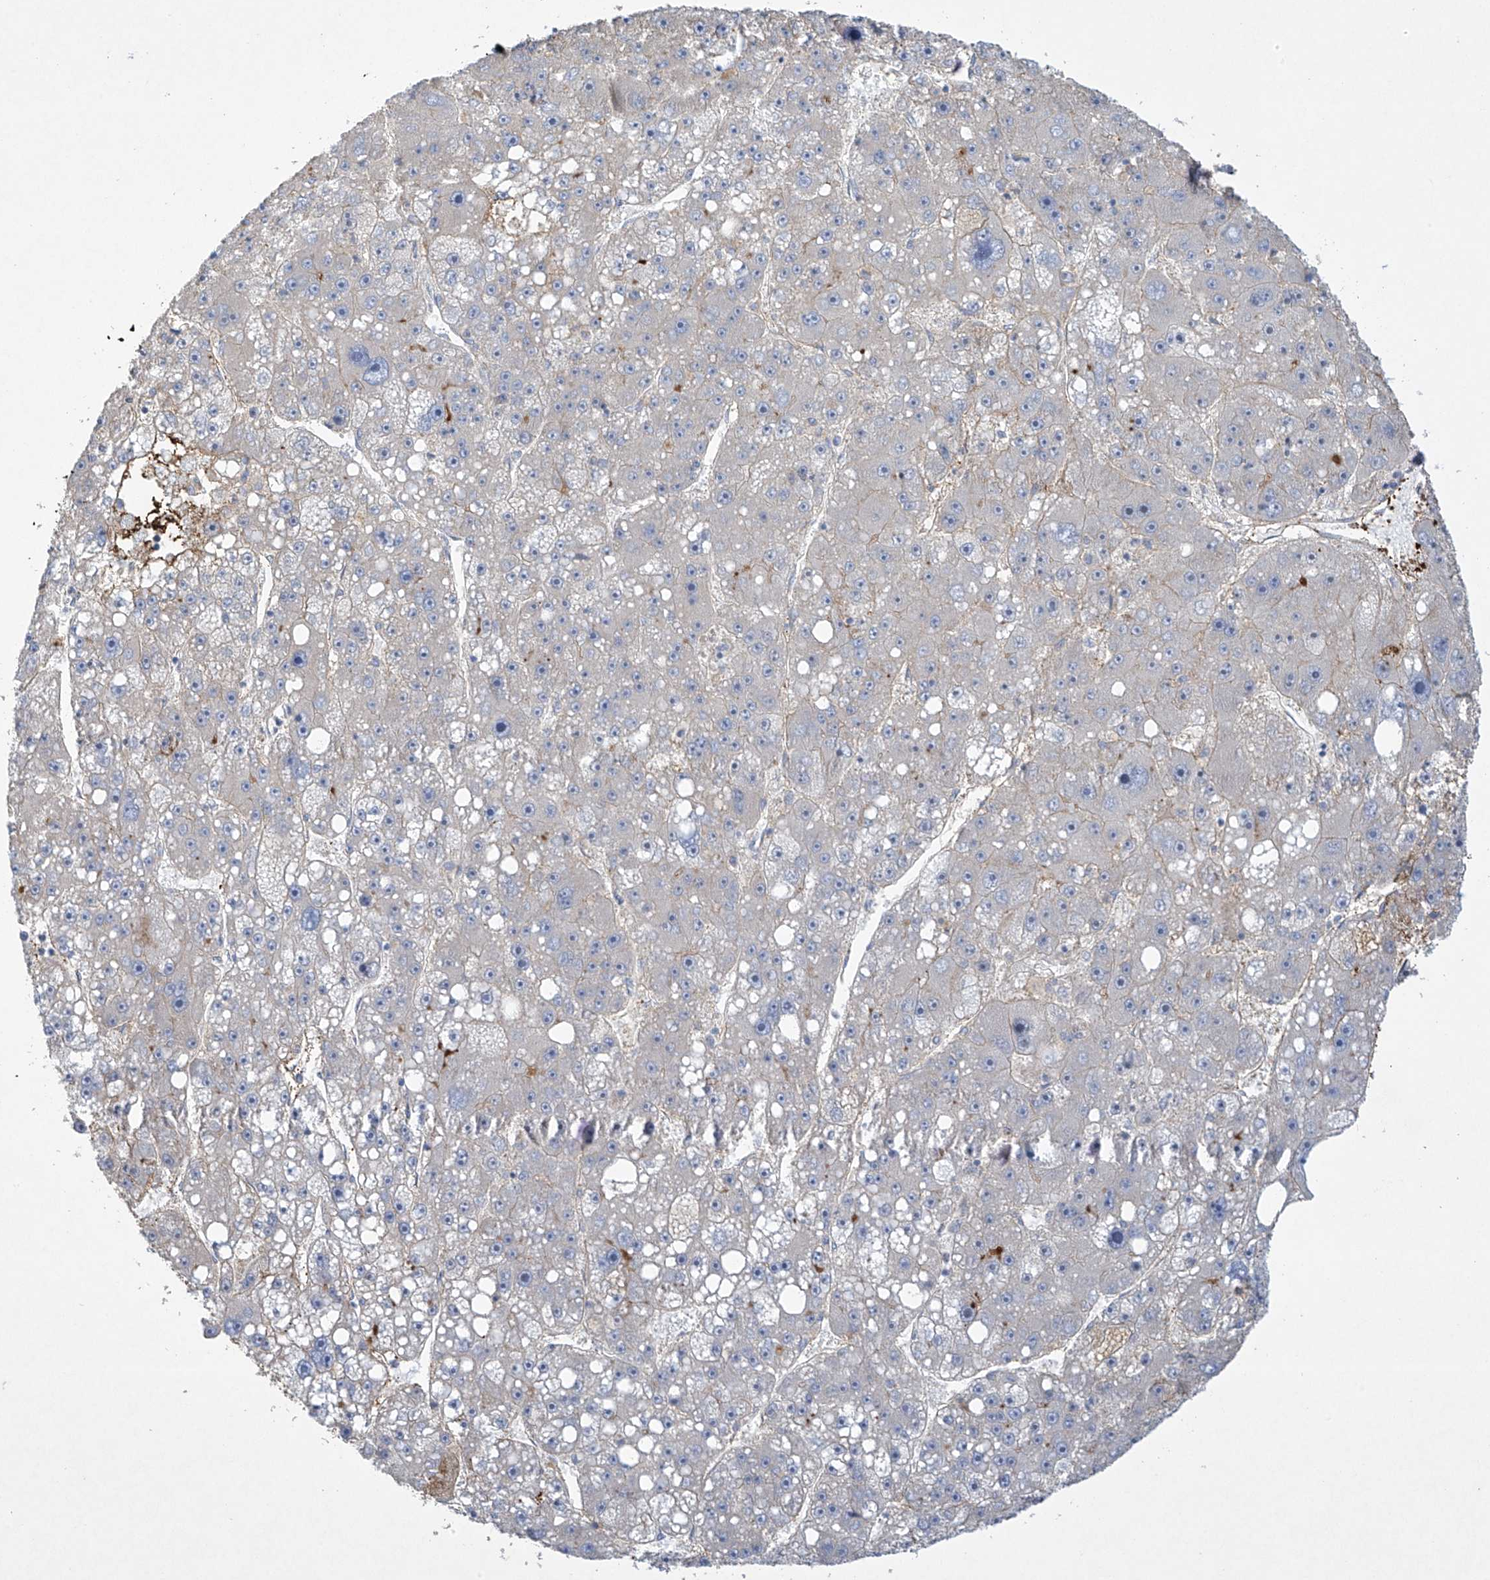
{"staining": {"intensity": "negative", "quantity": "none", "location": "none"}, "tissue": "liver cancer", "cell_type": "Tumor cells", "image_type": "cancer", "snomed": [{"axis": "morphology", "description": "Carcinoma, Hepatocellular, NOS"}, {"axis": "topography", "description": "Liver"}], "caption": "Immunohistochemical staining of hepatocellular carcinoma (liver) shows no significant positivity in tumor cells.", "gene": "PRSS12", "patient": {"sex": "female", "age": 61}}